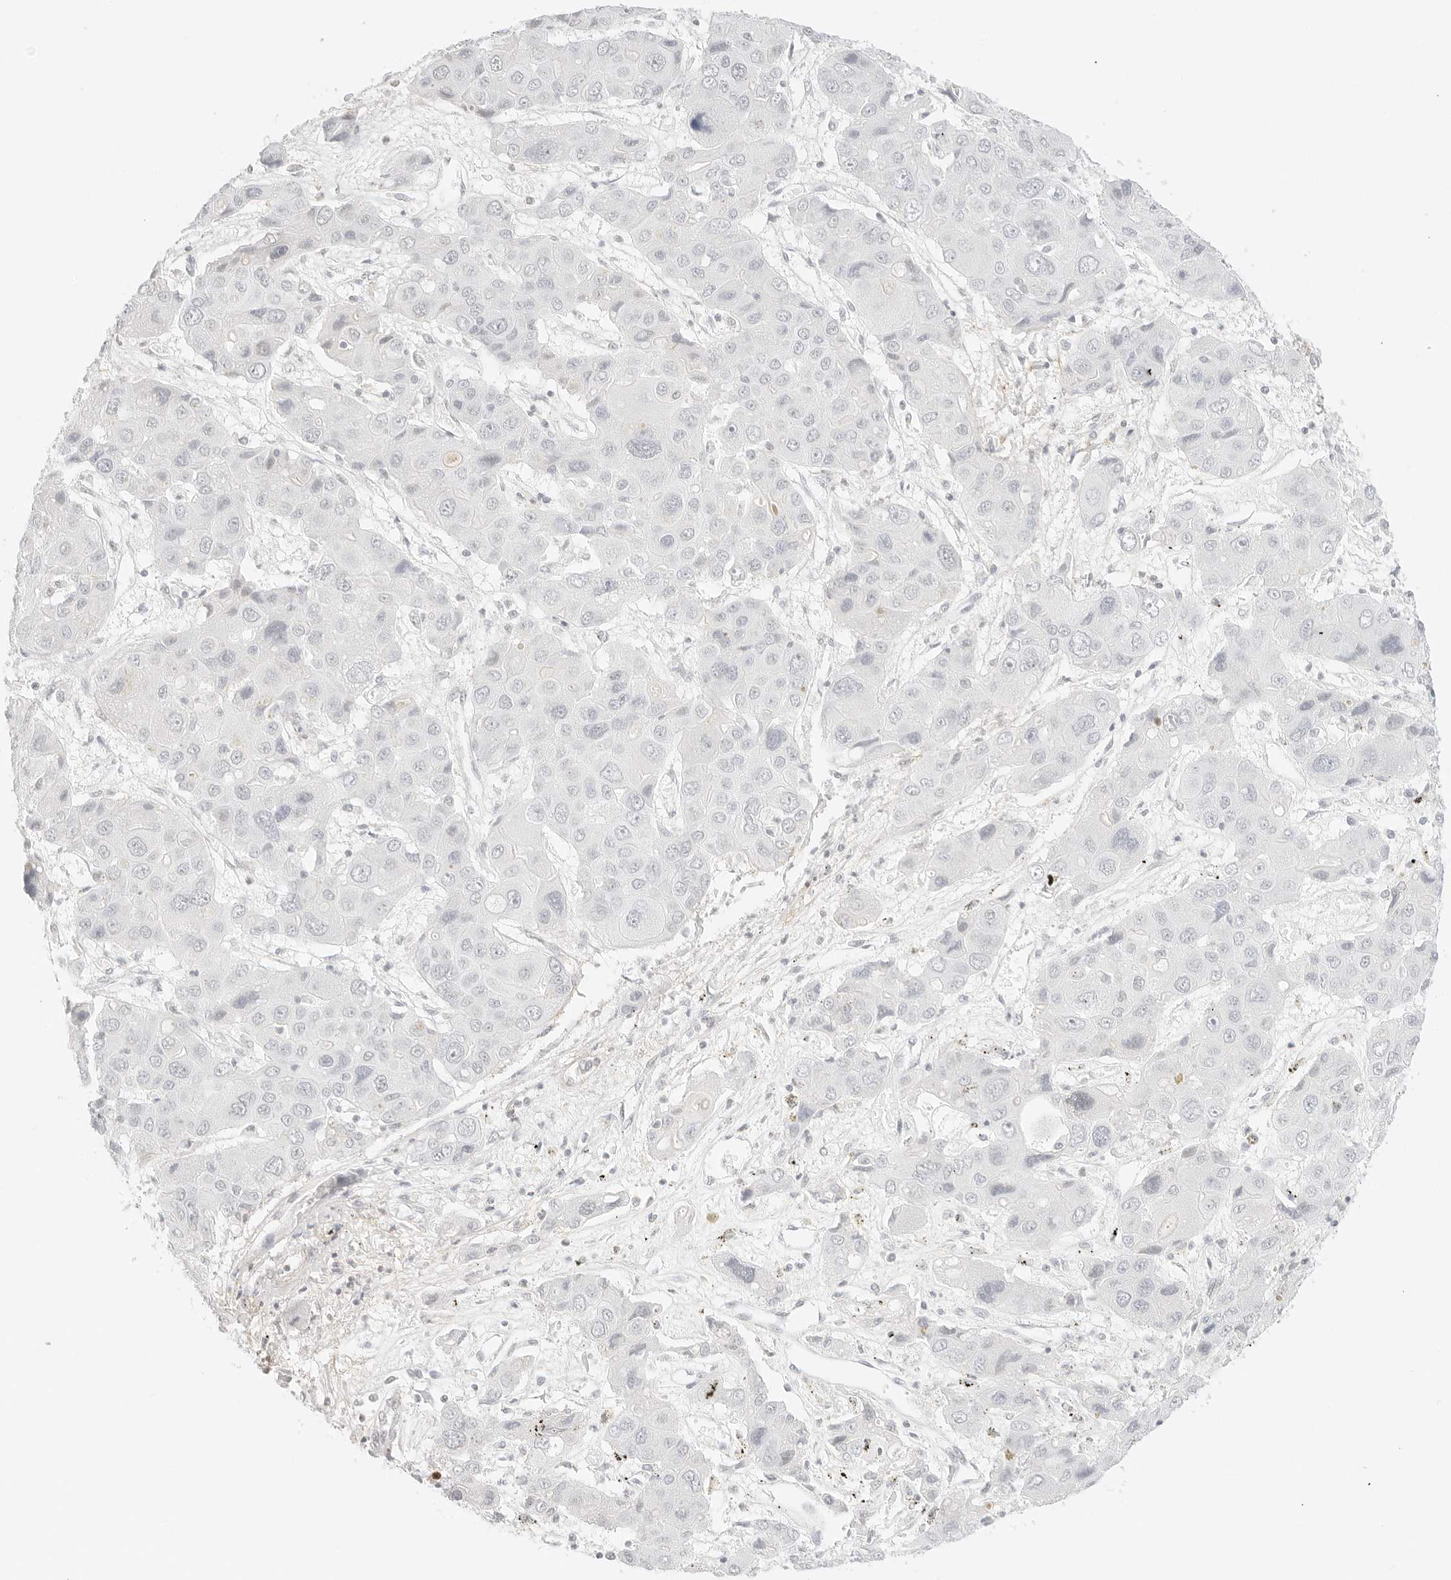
{"staining": {"intensity": "negative", "quantity": "none", "location": "none"}, "tissue": "liver cancer", "cell_type": "Tumor cells", "image_type": "cancer", "snomed": [{"axis": "morphology", "description": "Cholangiocarcinoma"}, {"axis": "topography", "description": "Liver"}], "caption": "High power microscopy histopathology image of an immunohistochemistry (IHC) photomicrograph of liver cancer (cholangiocarcinoma), revealing no significant staining in tumor cells.", "gene": "FBLN5", "patient": {"sex": "male", "age": 67}}